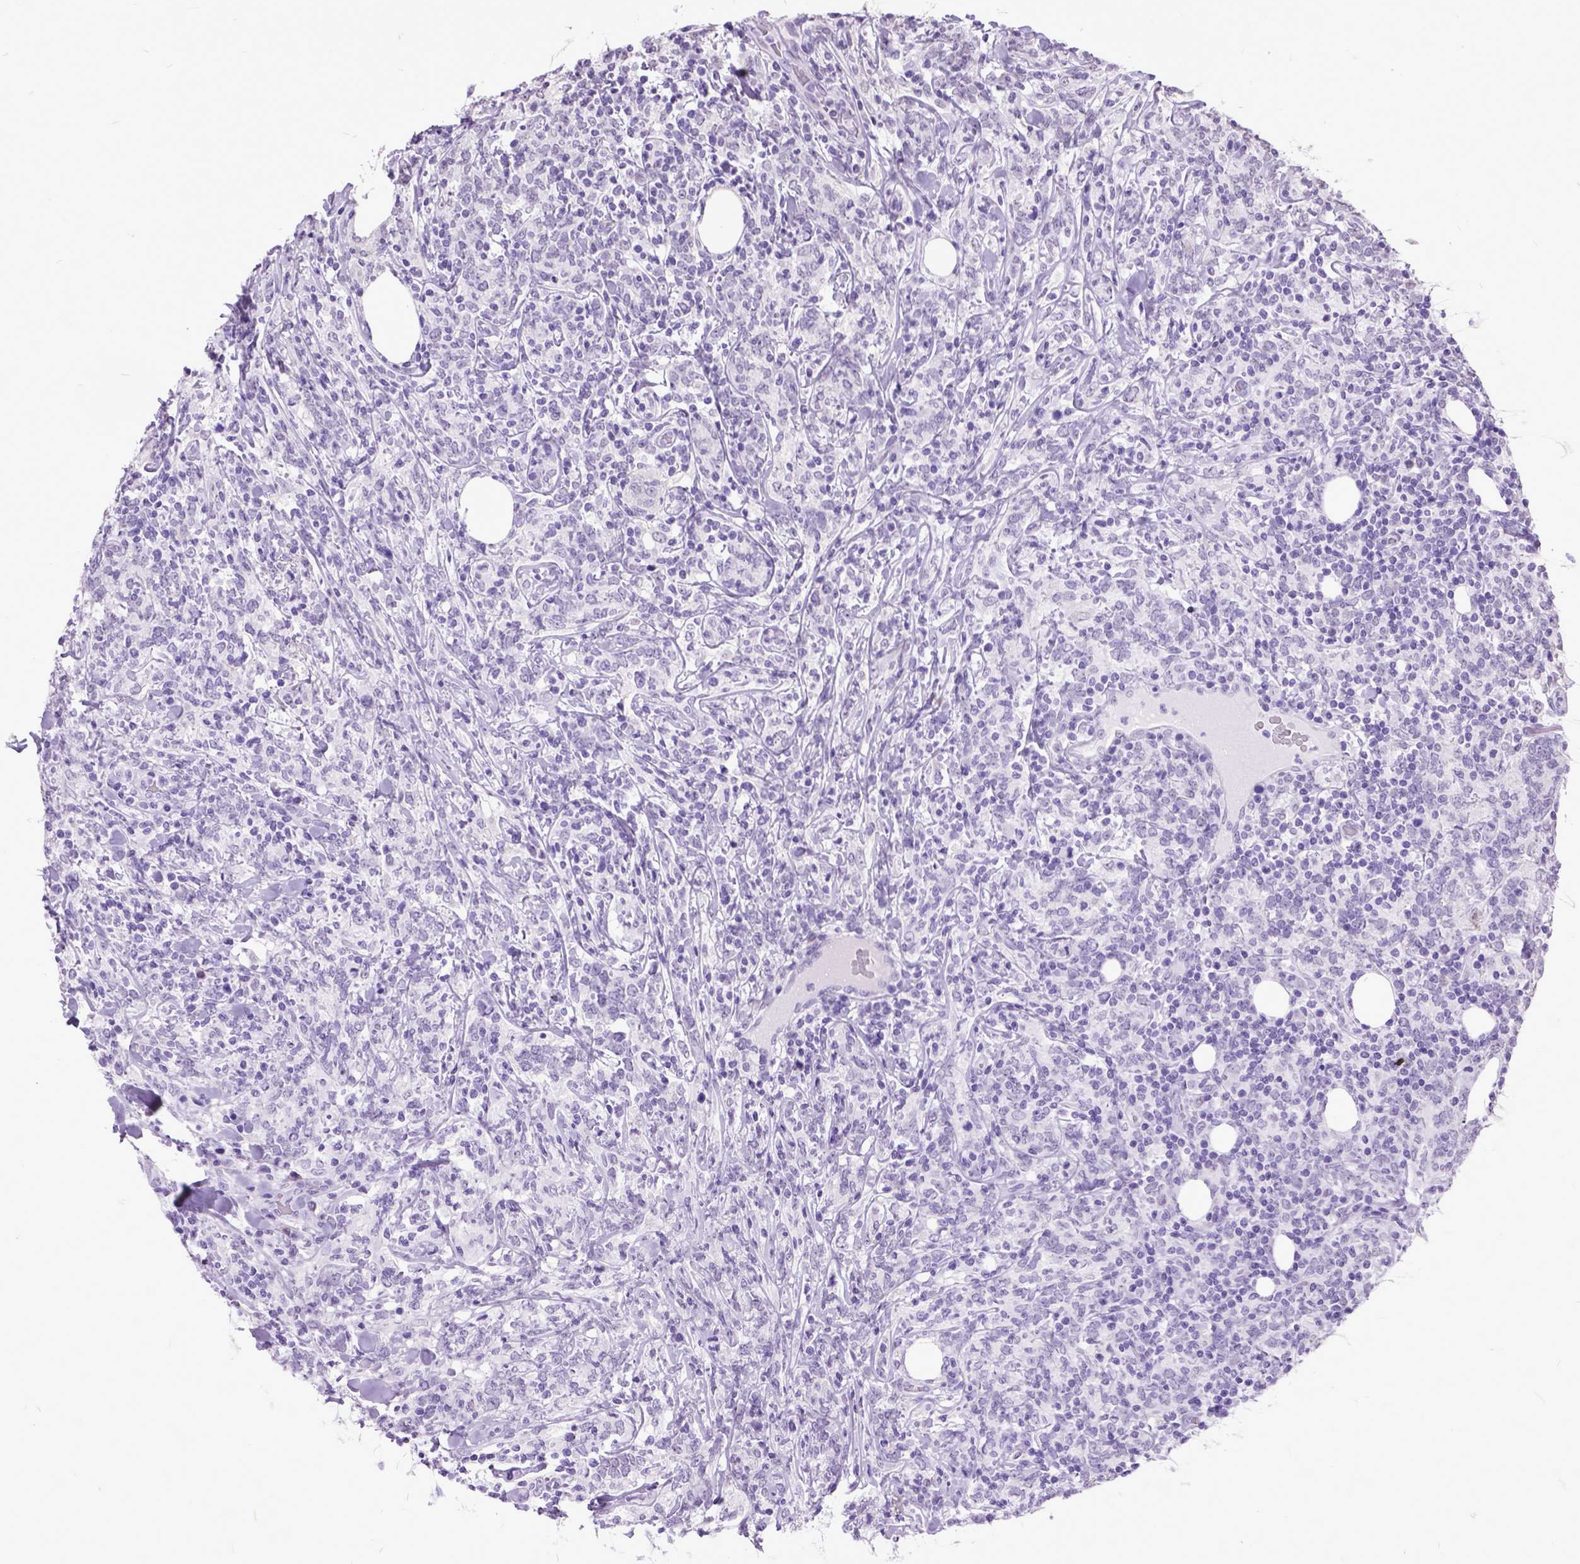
{"staining": {"intensity": "negative", "quantity": "none", "location": "none"}, "tissue": "lymphoma", "cell_type": "Tumor cells", "image_type": "cancer", "snomed": [{"axis": "morphology", "description": "Malignant lymphoma, non-Hodgkin's type, High grade"}, {"axis": "topography", "description": "Lymph node"}], "caption": "This is an immunohistochemistry (IHC) image of human lymphoma. There is no staining in tumor cells.", "gene": "MARCHF10", "patient": {"sex": "female", "age": 84}}